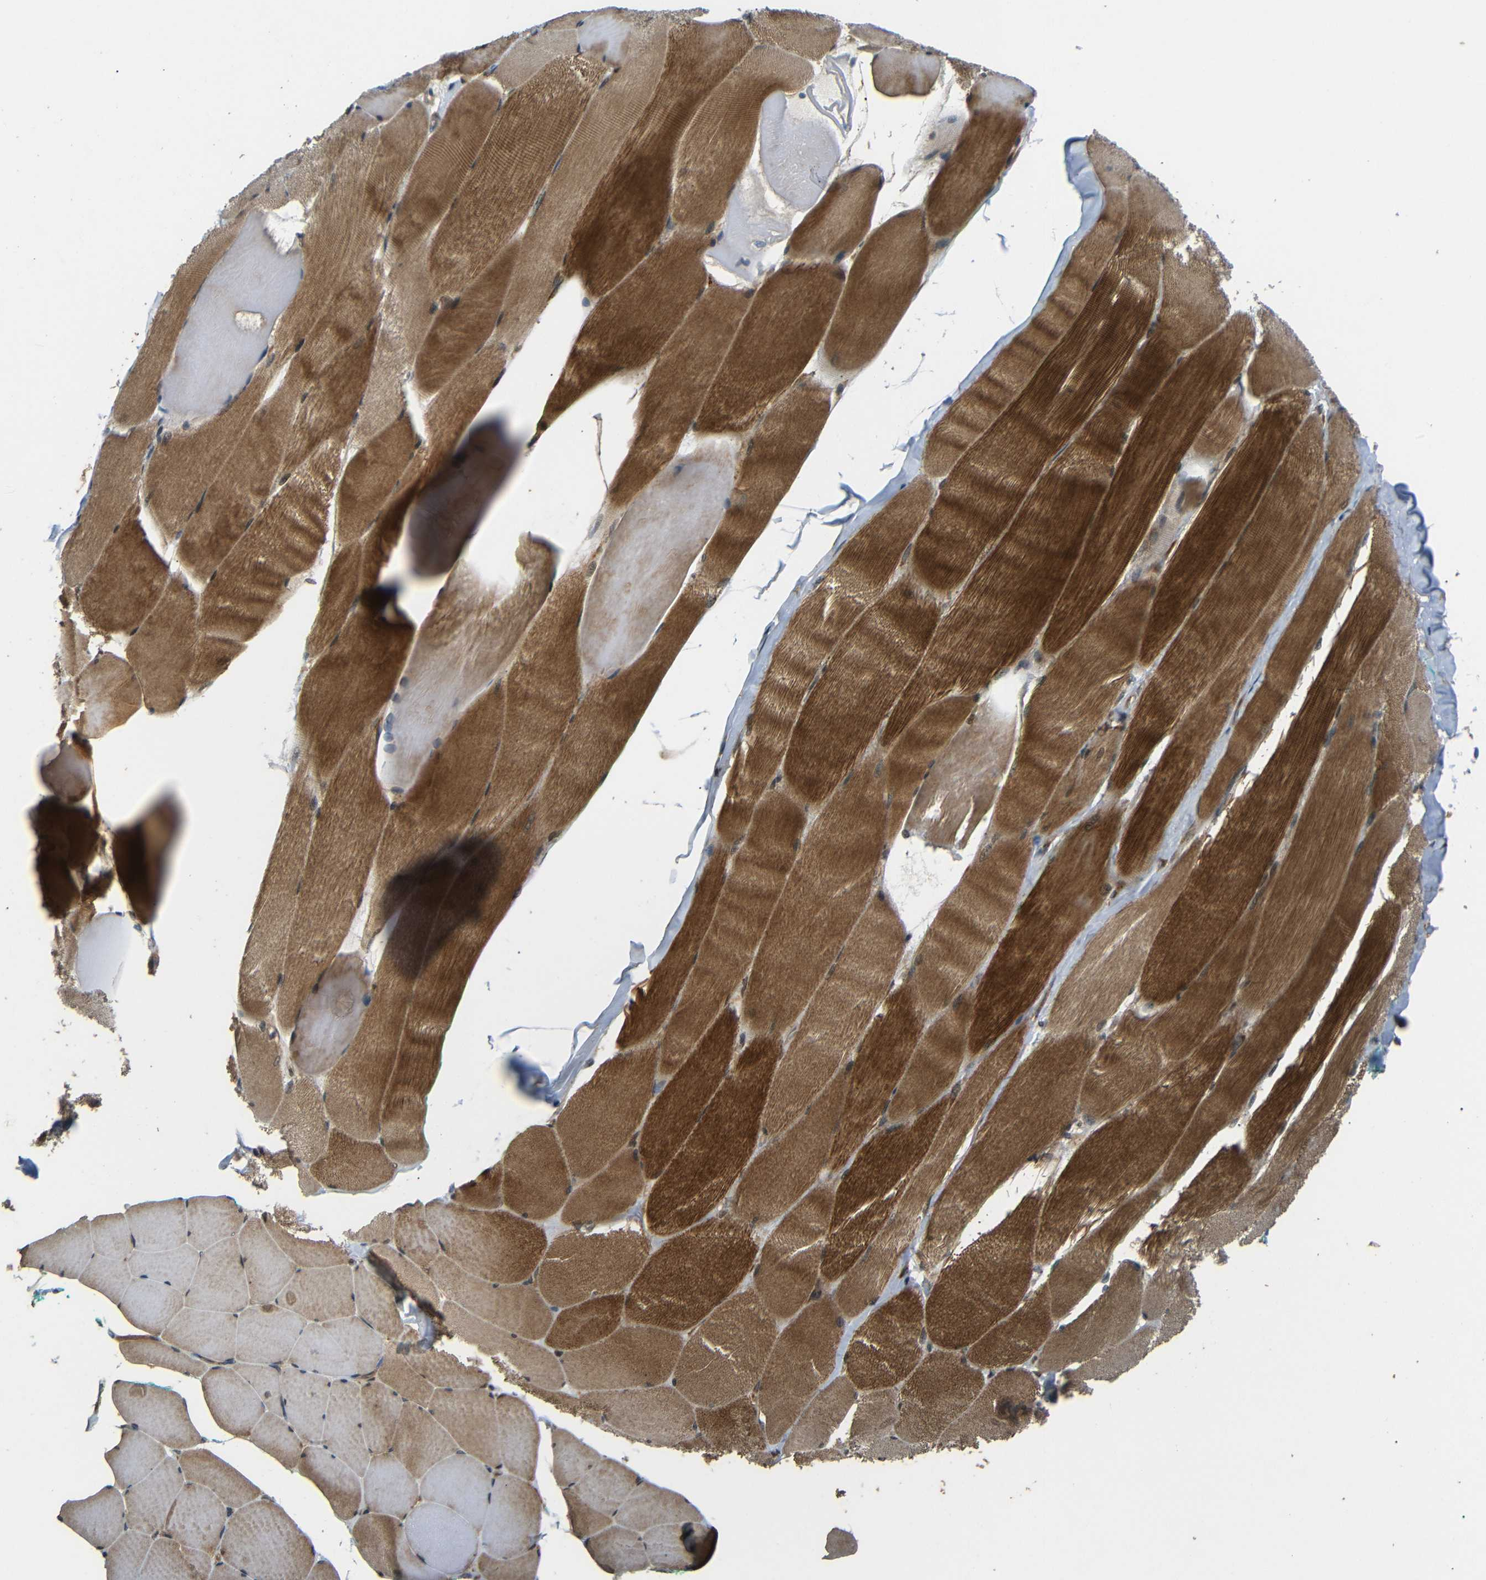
{"staining": {"intensity": "moderate", "quantity": ">75%", "location": "cytoplasmic/membranous"}, "tissue": "skeletal muscle", "cell_type": "Myocytes", "image_type": "normal", "snomed": [{"axis": "morphology", "description": "Normal tissue, NOS"}, {"axis": "morphology", "description": "Squamous cell carcinoma, NOS"}, {"axis": "topography", "description": "Skeletal muscle"}], "caption": "The micrograph displays immunohistochemical staining of benign skeletal muscle. There is moderate cytoplasmic/membranous staining is seen in approximately >75% of myocytes. (DAB IHC with brightfield microscopy, high magnification).", "gene": "EPHB2", "patient": {"sex": "male", "age": 51}}